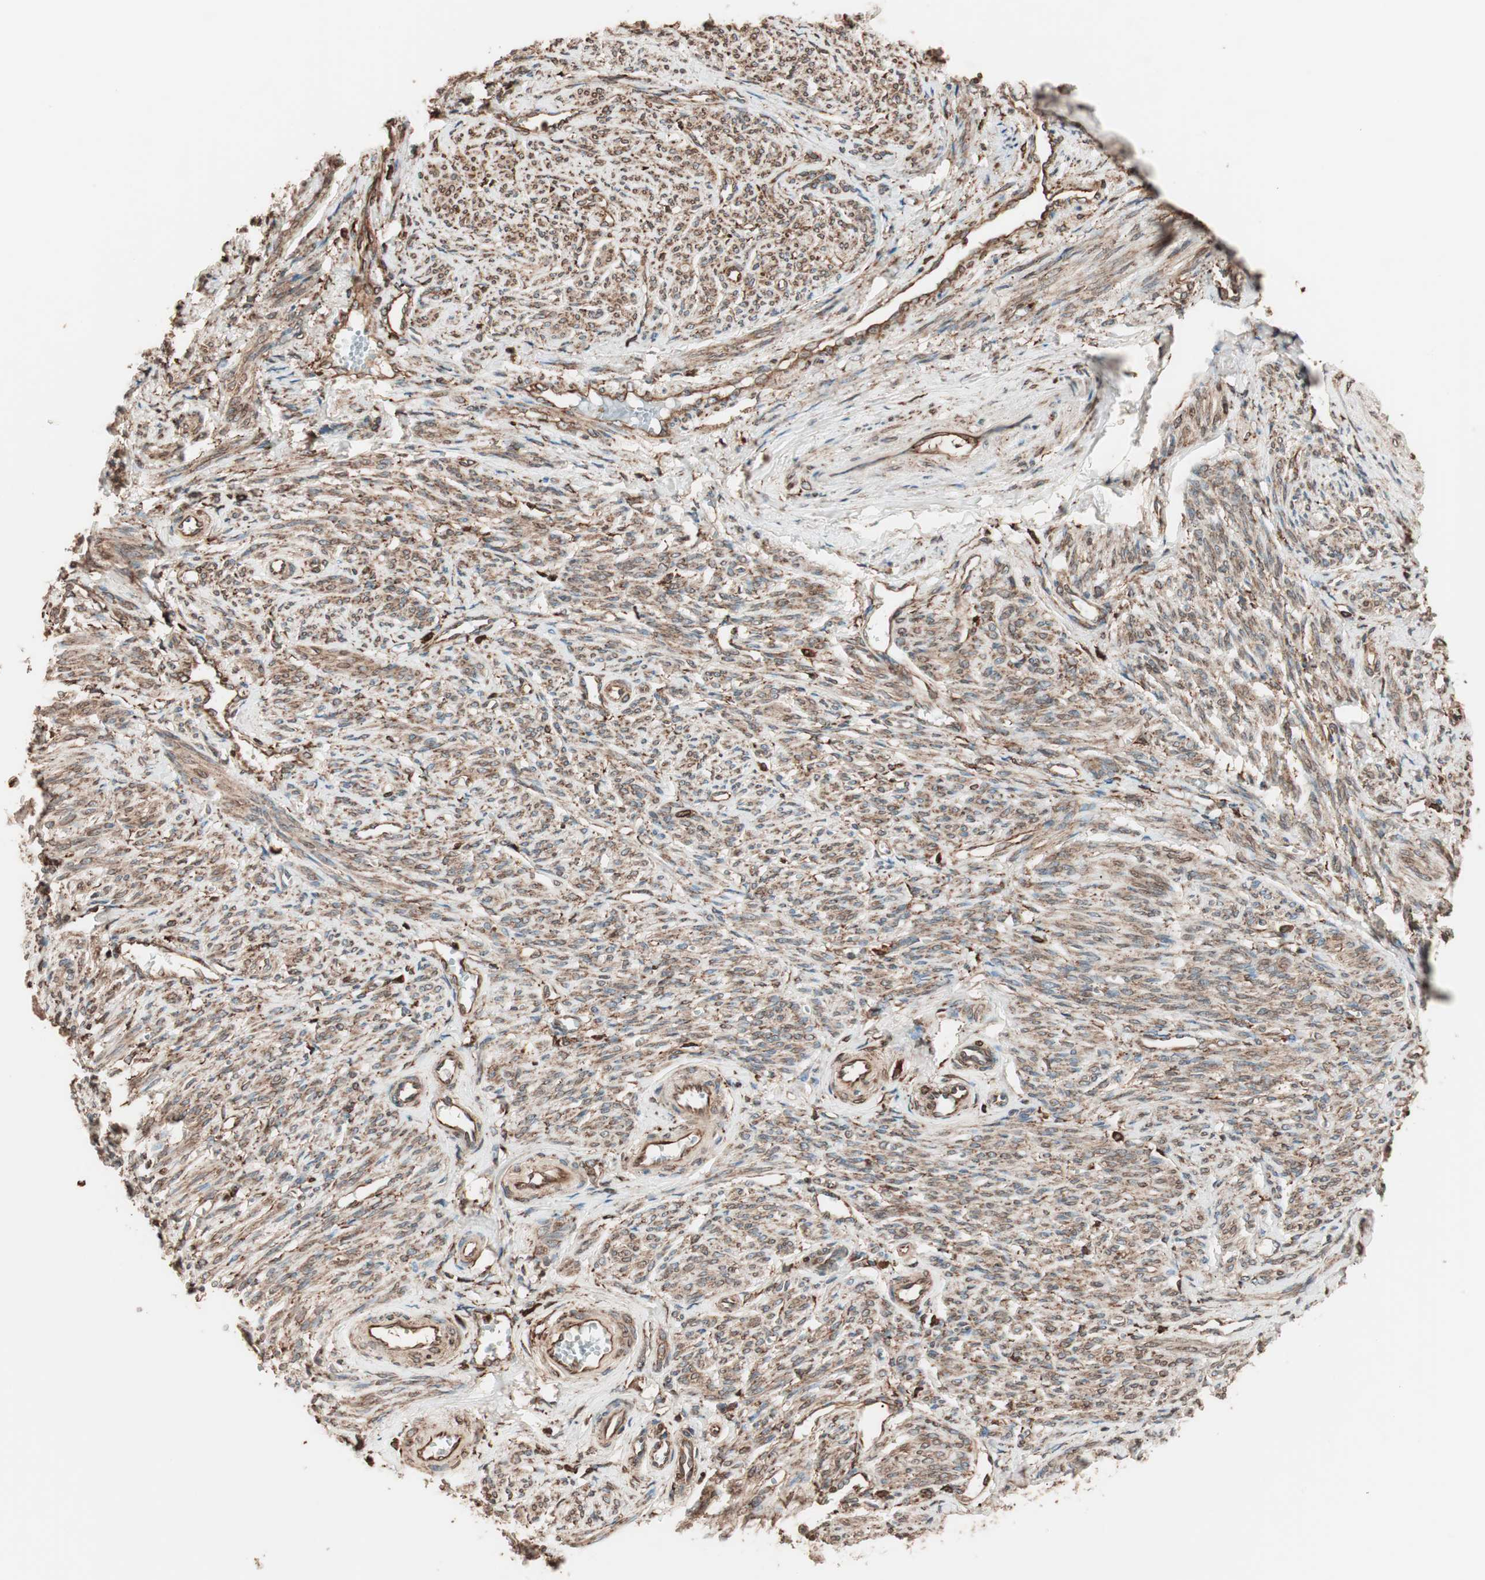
{"staining": {"intensity": "moderate", "quantity": ">75%", "location": "cytoplasmic/membranous"}, "tissue": "smooth muscle", "cell_type": "Smooth muscle cells", "image_type": "normal", "snomed": [{"axis": "morphology", "description": "Normal tissue, NOS"}, {"axis": "topography", "description": "Smooth muscle"}], "caption": "A high-resolution micrograph shows immunohistochemistry (IHC) staining of normal smooth muscle, which displays moderate cytoplasmic/membranous positivity in approximately >75% of smooth muscle cells. (brown staining indicates protein expression, while blue staining denotes nuclei).", "gene": "VEGFA", "patient": {"sex": "female", "age": 65}}